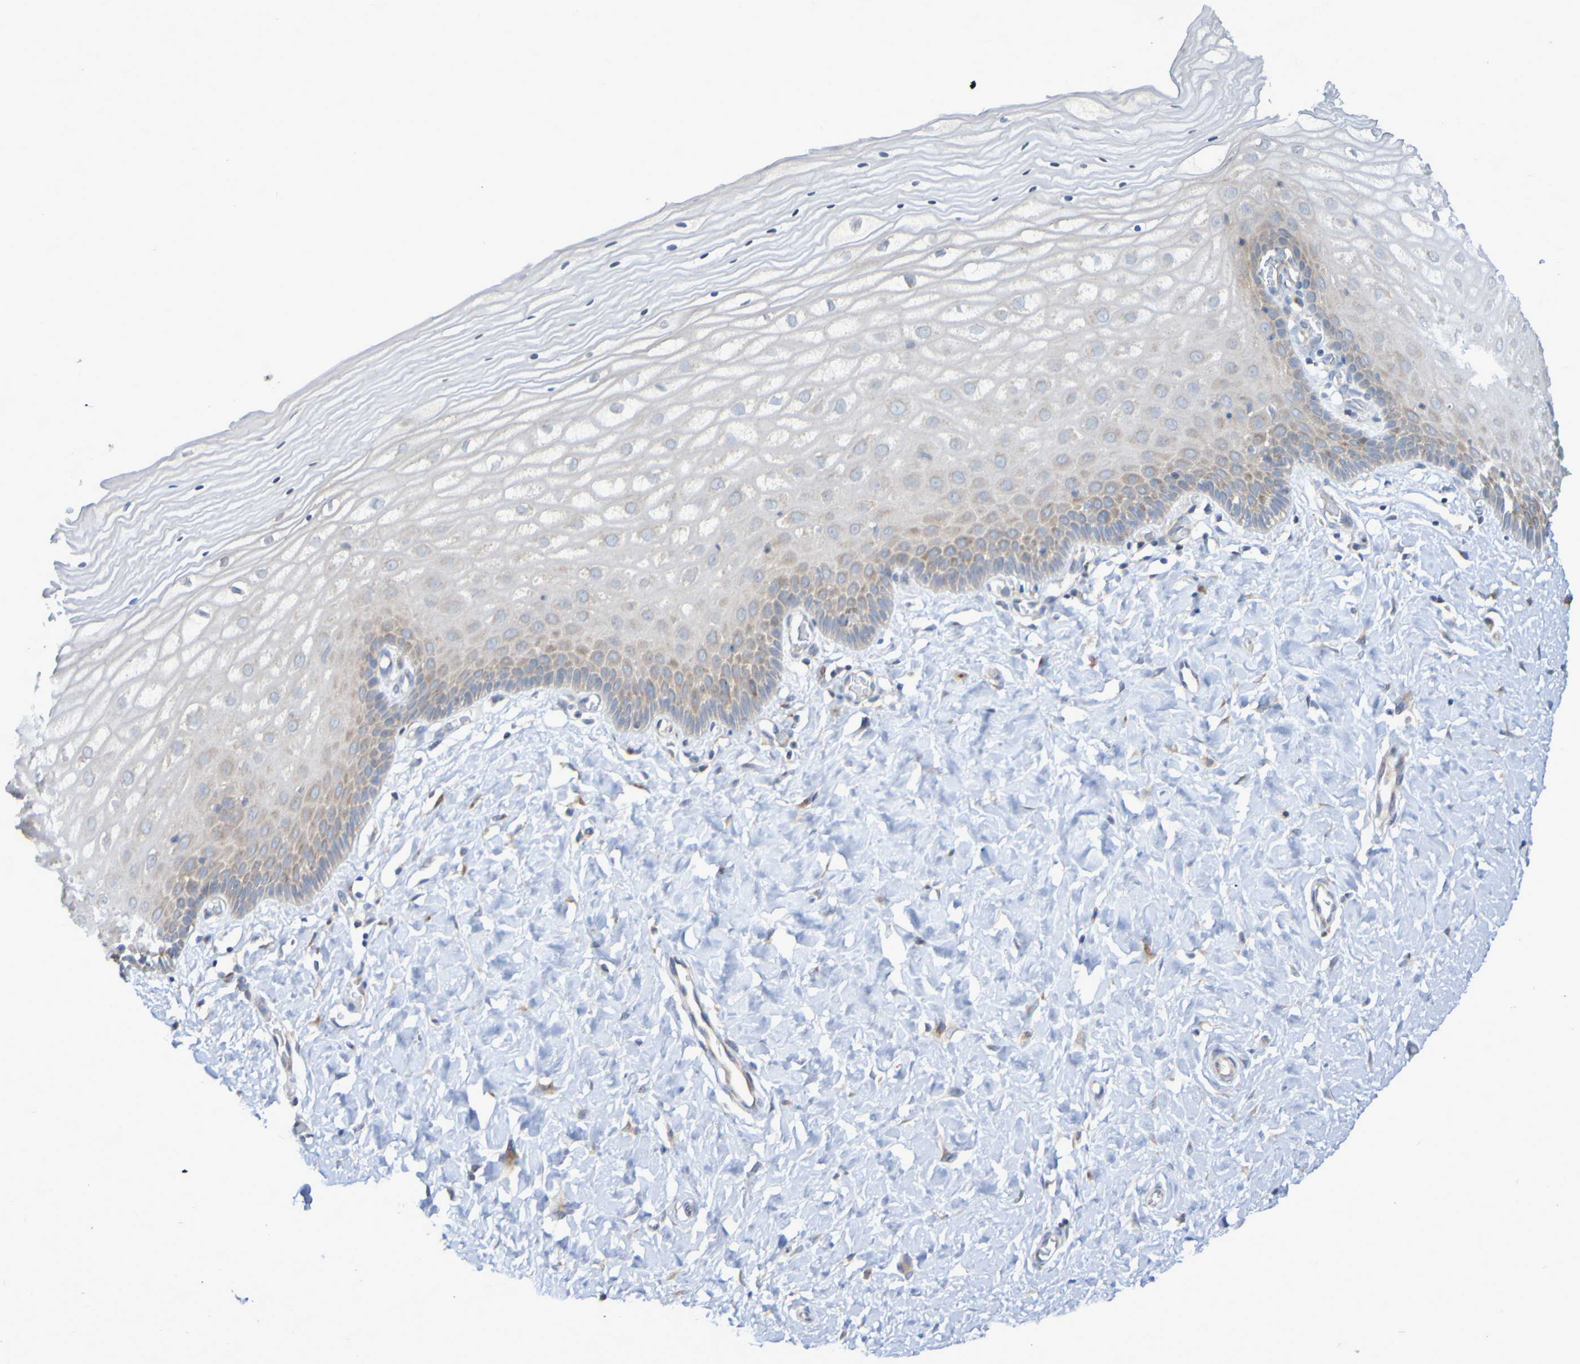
{"staining": {"intensity": "moderate", "quantity": ">75%", "location": "cytoplasmic/membranous"}, "tissue": "cervix", "cell_type": "Glandular cells", "image_type": "normal", "snomed": [{"axis": "morphology", "description": "Normal tissue, NOS"}, {"axis": "topography", "description": "Cervix"}], "caption": "Immunohistochemical staining of unremarkable human cervix shows moderate cytoplasmic/membranous protein staining in approximately >75% of glandular cells. (DAB (3,3'-diaminobenzidine) IHC, brown staining for protein, blue staining for nuclei).", "gene": "LMBRD2", "patient": {"sex": "female", "age": 55}}